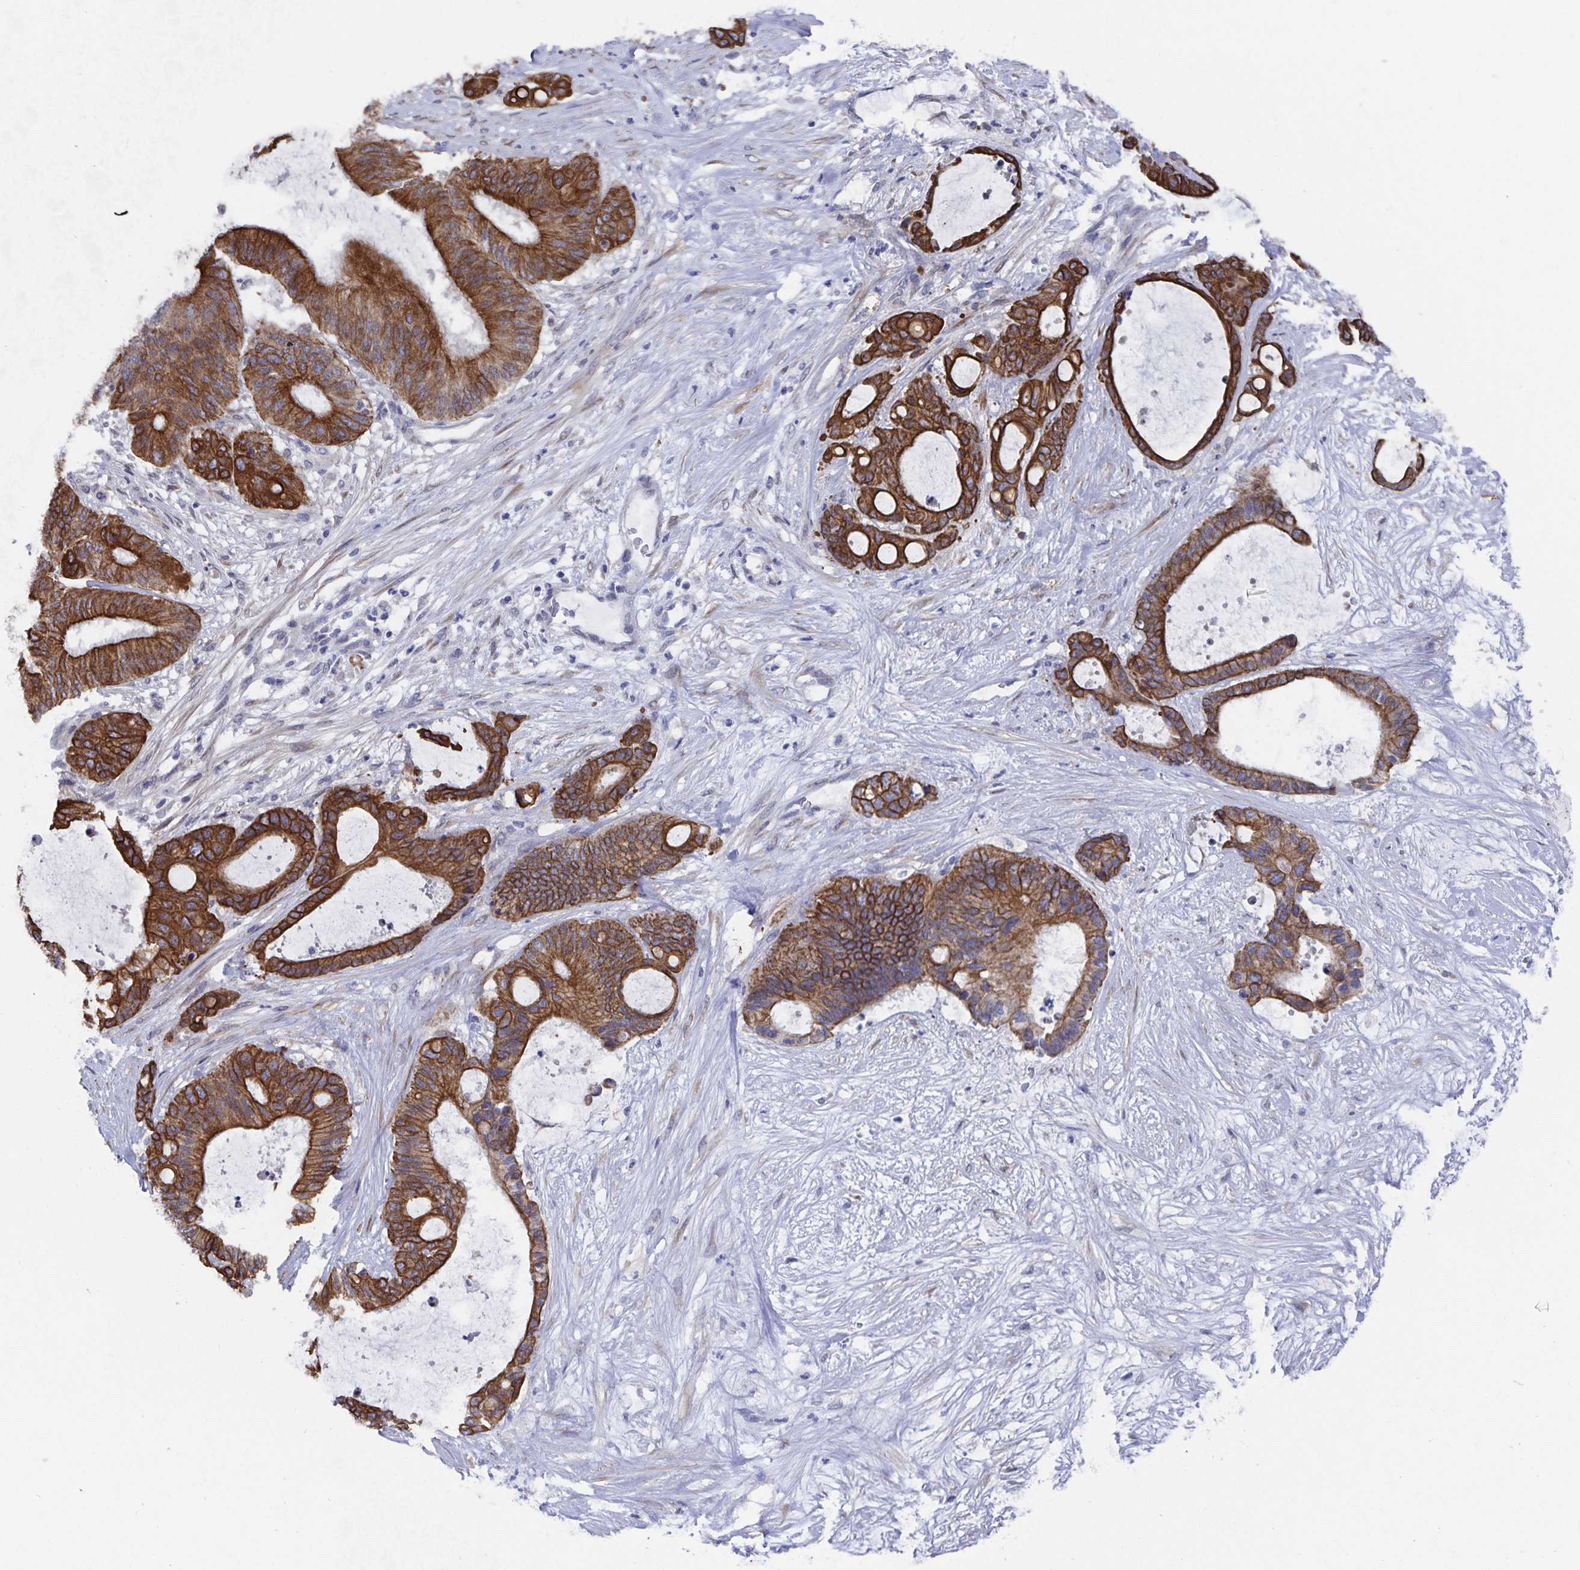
{"staining": {"intensity": "strong", "quantity": ">75%", "location": "cytoplasmic/membranous"}, "tissue": "liver cancer", "cell_type": "Tumor cells", "image_type": "cancer", "snomed": [{"axis": "morphology", "description": "Normal tissue, NOS"}, {"axis": "morphology", "description": "Cholangiocarcinoma"}, {"axis": "topography", "description": "Liver"}, {"axis": "topography", "description": "Peripheral nerve tissue"}], "caption": "This photomicrograph exhibits cholangiocarcinoma (liver) stained with IHC to label a protein in brown. The cytoplasmic/membranous of tumor cells show strong positivity for the protein. Nuclei are counter-stained blue.", "gene": "ZIK1", "patient": {"sex": "female", "age": 73}}